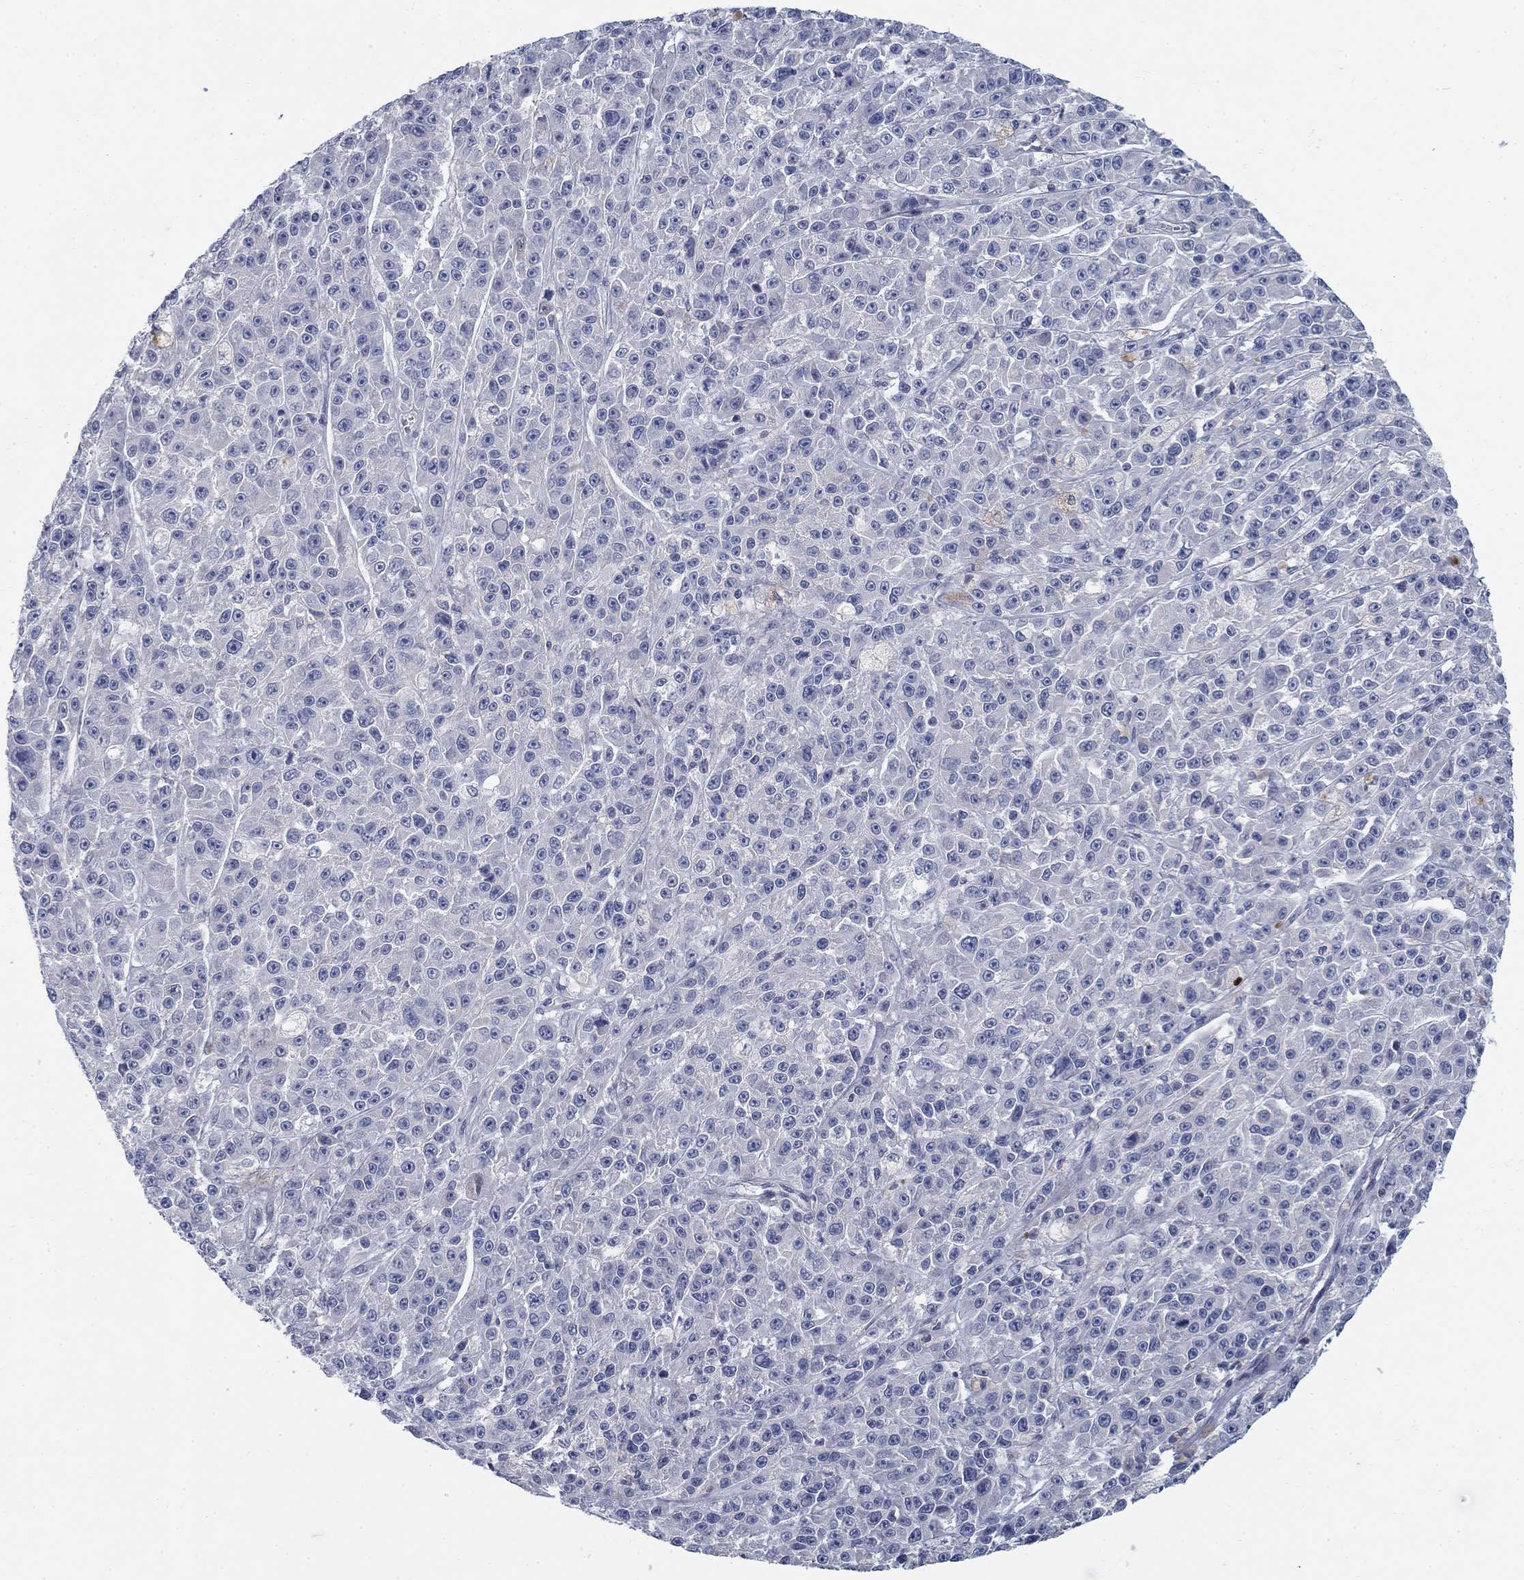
{"staining": {"intensity": "negative", "quantity": "none", "location": "none"}, "tissue": "melanoma", "cell_type": "Tumor cells", "image_type": "cancer", "snomed": [{"axis": "morphology", "description": "Malignant melanoma, NOS"}, {"axis": "topography", "description": "Skin"}], "caption": "Malignant melanoma was stained to show a protein in brown. There is no significant staining in tumor cells.", "gene": "DNER", "patient": {"sex": "female", "age": 58}}